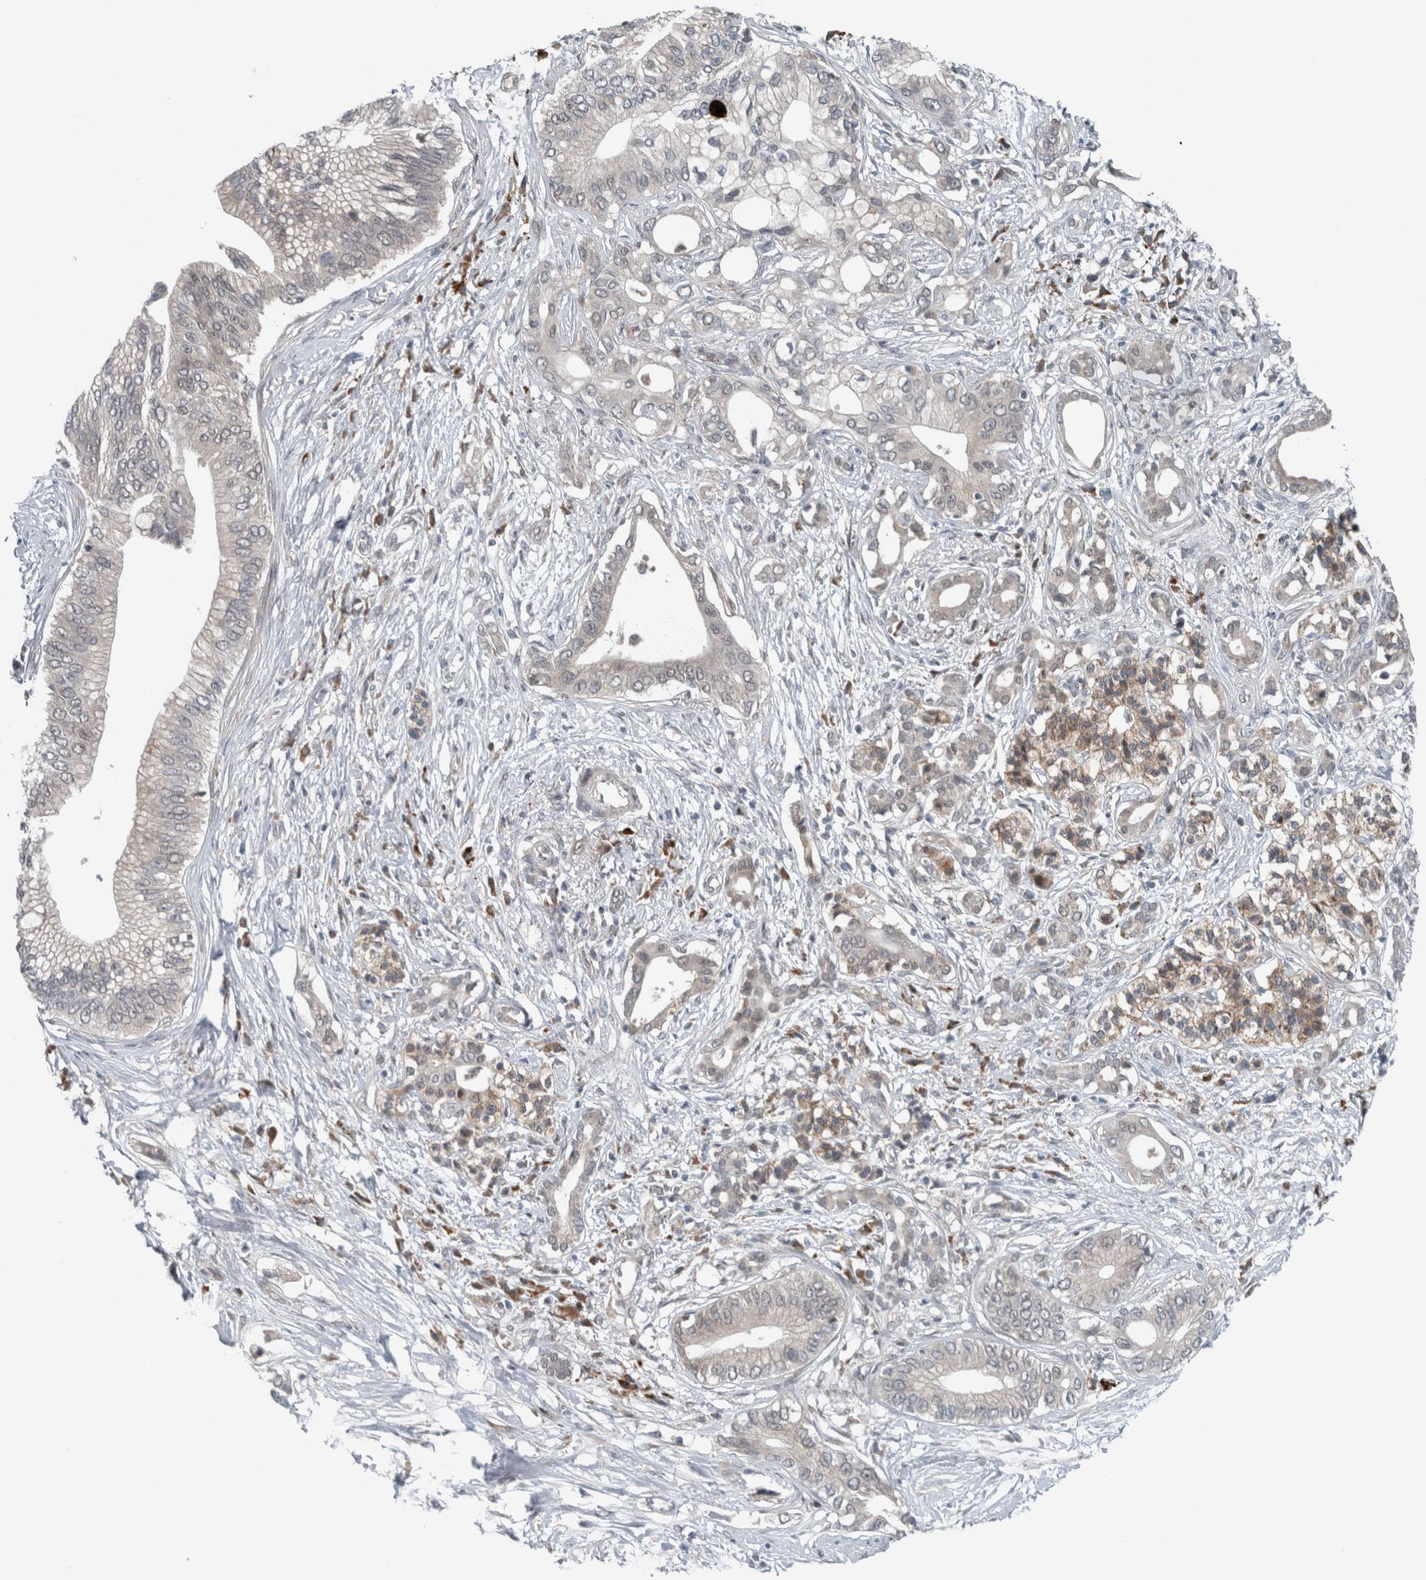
{"staining": {"intensity": "negative", "quantity": "none", "location": "none"}, "tissue": "pancreatic cancer", "cell_type": "Tumor cells", "image_type": "cancer", "snomed": [{"axis": "morphology", "description": "Normal tissue, NOS"}, {"axis": "morphology", "description": "Adenocarcinoma, NOS"}, {"axis": "topography", "description": "Pancreas"}, {"axis": "topography", "description": "Peripheral nerve tissue"}], "caption": "This micrograph is of pancreatic cancer stained with immunohistochemistry (IHC) to label a protein in brown with the nuclei are counter-stained blue. There is no staining in tumor cells.", "gene": "GBA2", "patient": {"sex": "male", "age": 59}}